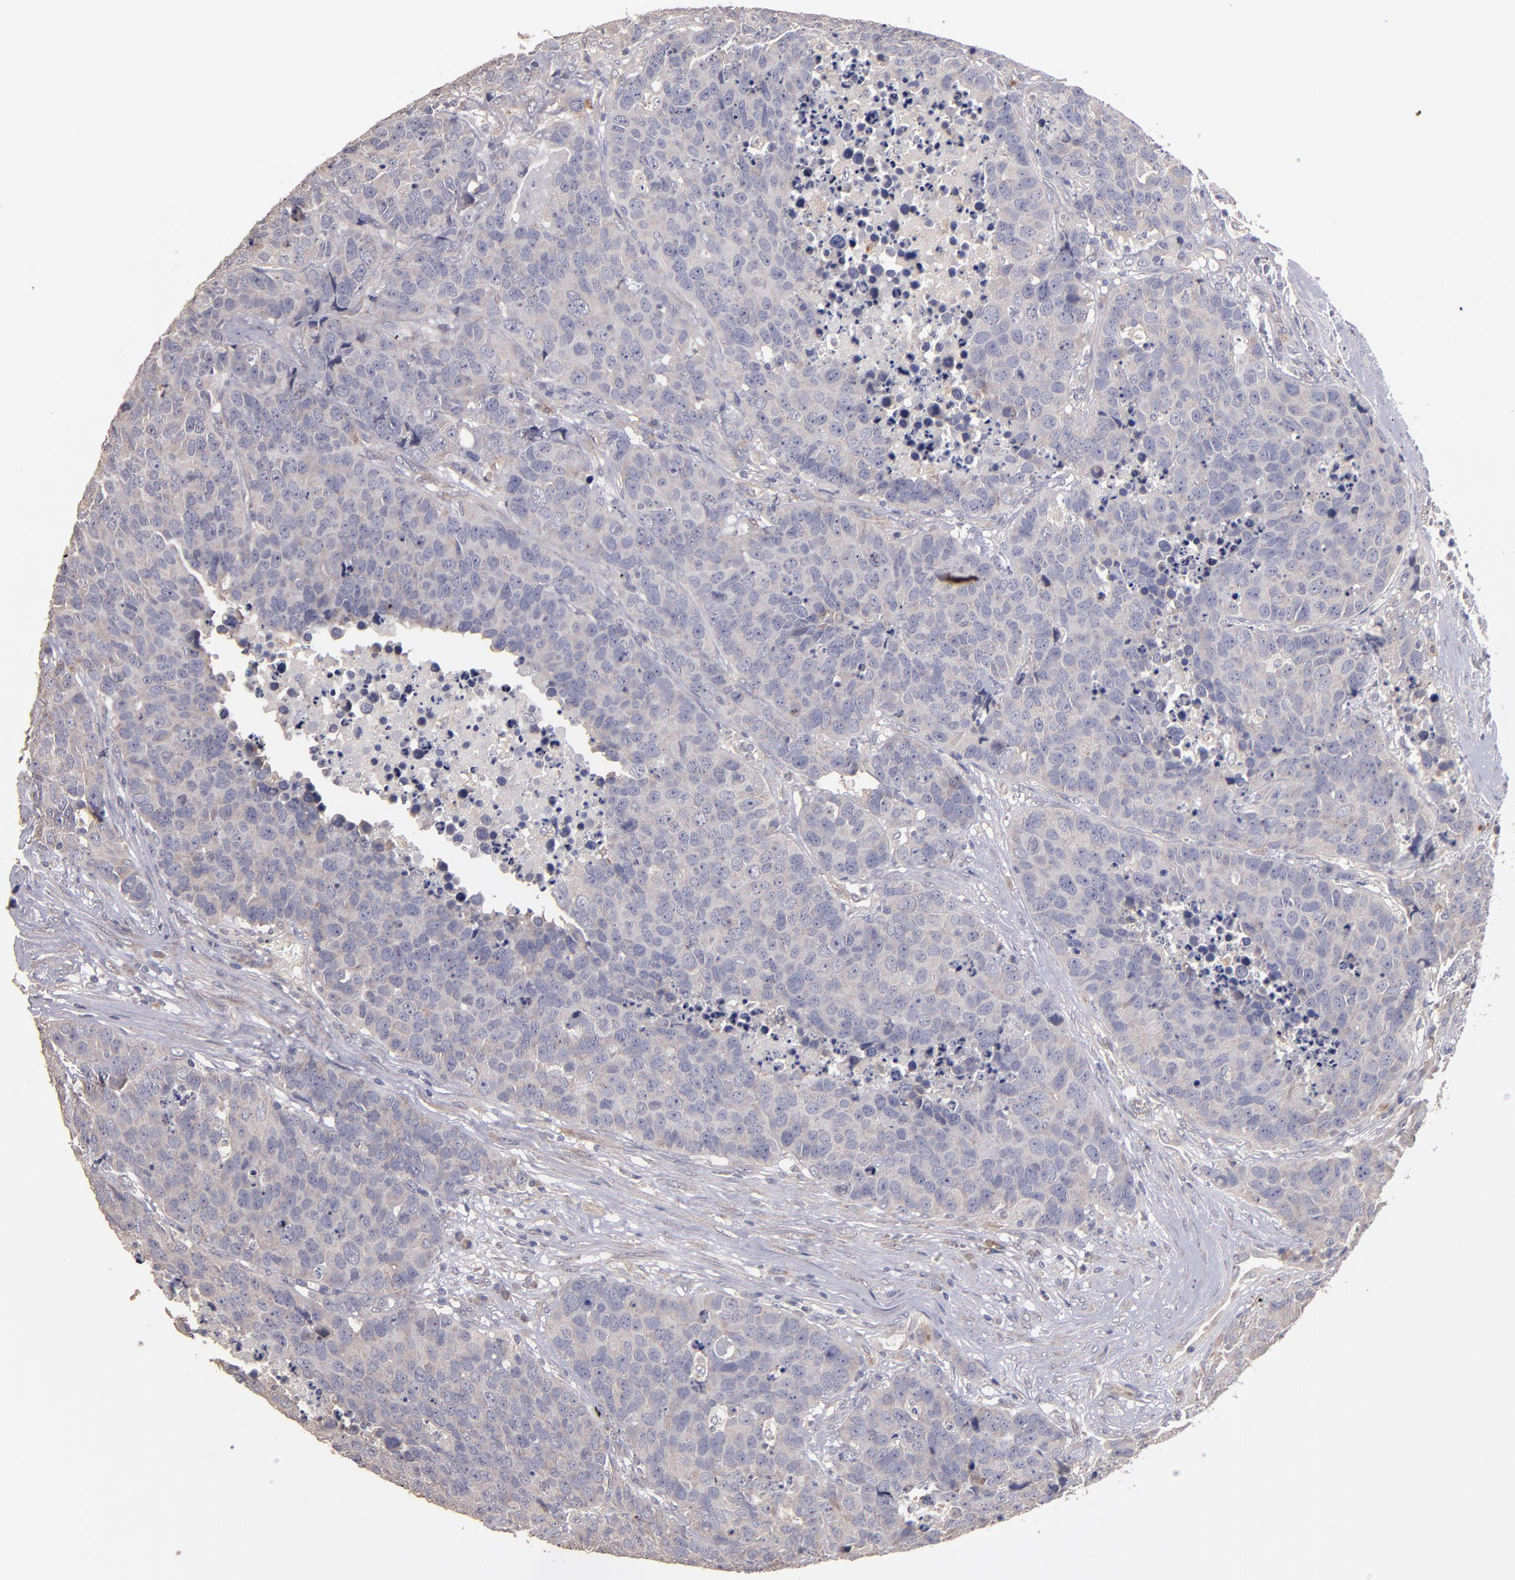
{"staining": {"intensity": "weak", "quantity": ">75%", "location": "cytoplasmic/membranous"}, "tissue": "carcinoid", "cell_type": "Tumor cells", "image_type": "cancer", "snomed": [{"axis": "morphology", "description": "Carcinoid, malignant, NOS"}, {"axis": "topography", "description": "Lung"}], "caption": "This photomicrograph demonstrates carcinoid stained with immunohistochemistry (IHC) to label a protein in brown. The cytoplasmic/membranous of tumor cells show weak positivity for the protein. Nuclei are counter-stained blue.", "gene": "MAGEE1", "patient": {"sex": "male", "age": 60}}